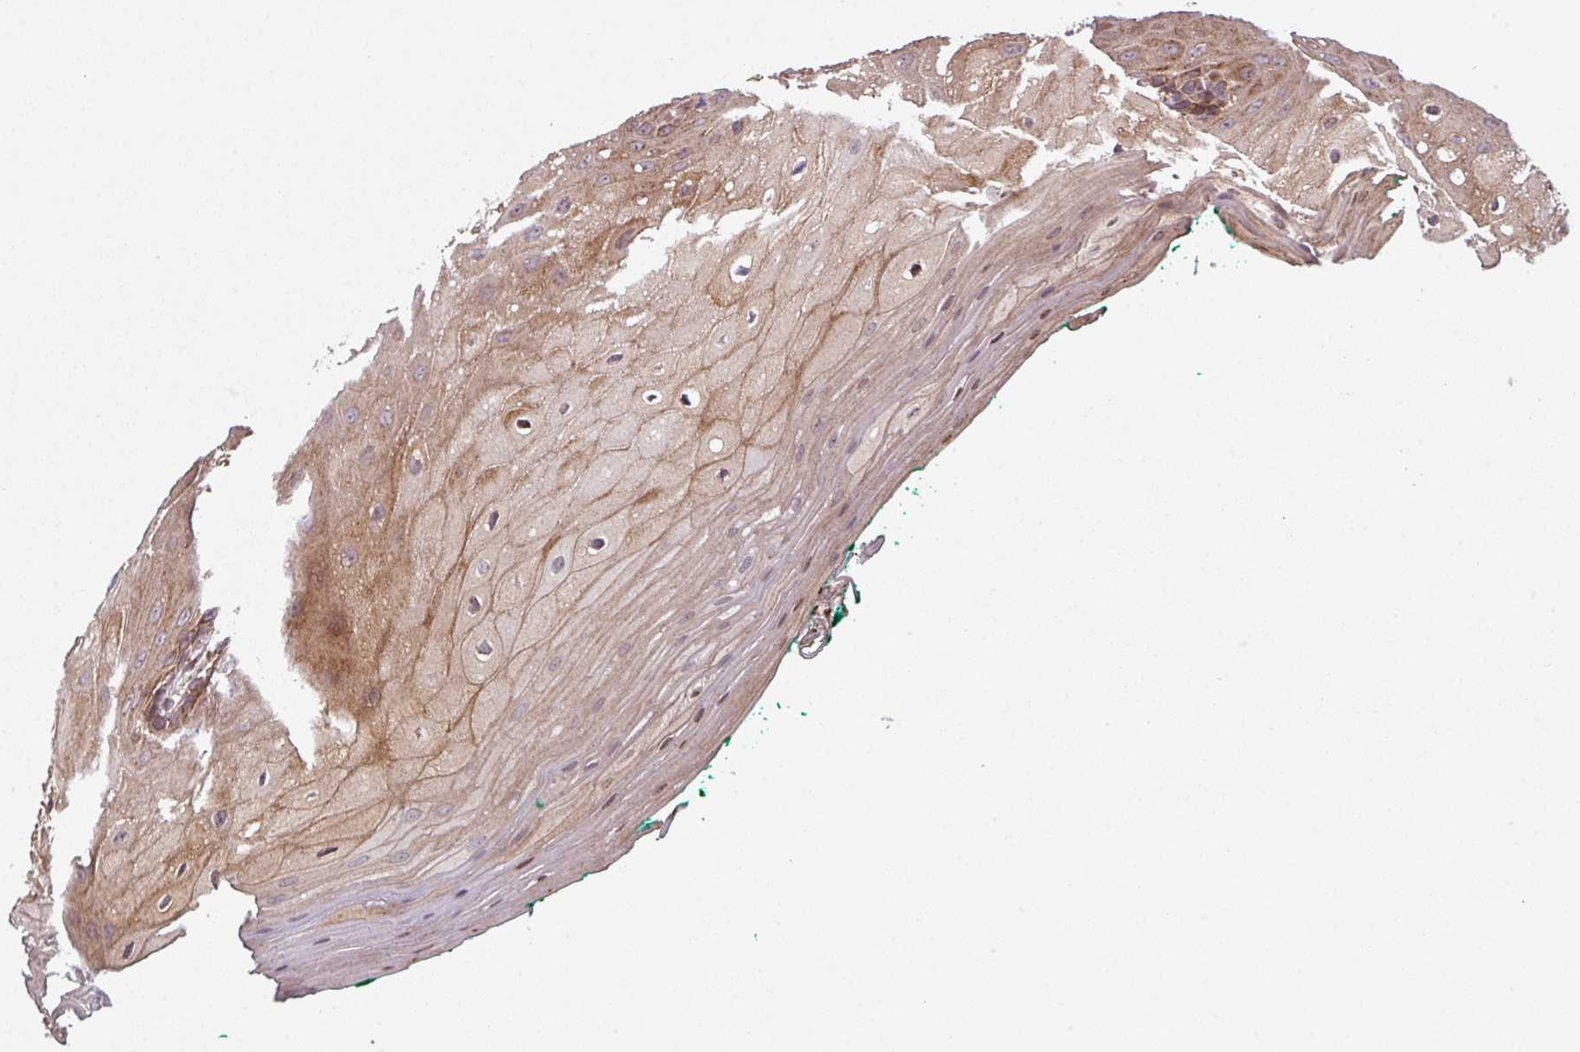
{"staining": {"intensity": "moderate", "quantity": ">75%", "location": "cytoplasmic/membranous"}, "tissue": "oral mucosa", "cell_type": "Squamous epithelial cells", "image_type": "normal", "snomed": [{"axis": "morphology", "description": "Normal tissue, NOS"}, {"axis": "morphology", "description": "Squamous cell carcinoma, NOS"}, {"axis": "topography", "description": "Oral tissue"}, {"axis": "topography", "description": "Tounge, NOS"}, {"axis": "topography", "description": "Head-Neck"}], "caption": "Protein staining exhibits moderate cytoplasmic/membranous staining in about >75% of squamous epithelial cells in benign oral mucosa.", "gene": "SNRNP25", "patient": {"sex": "male", "age": 79}}